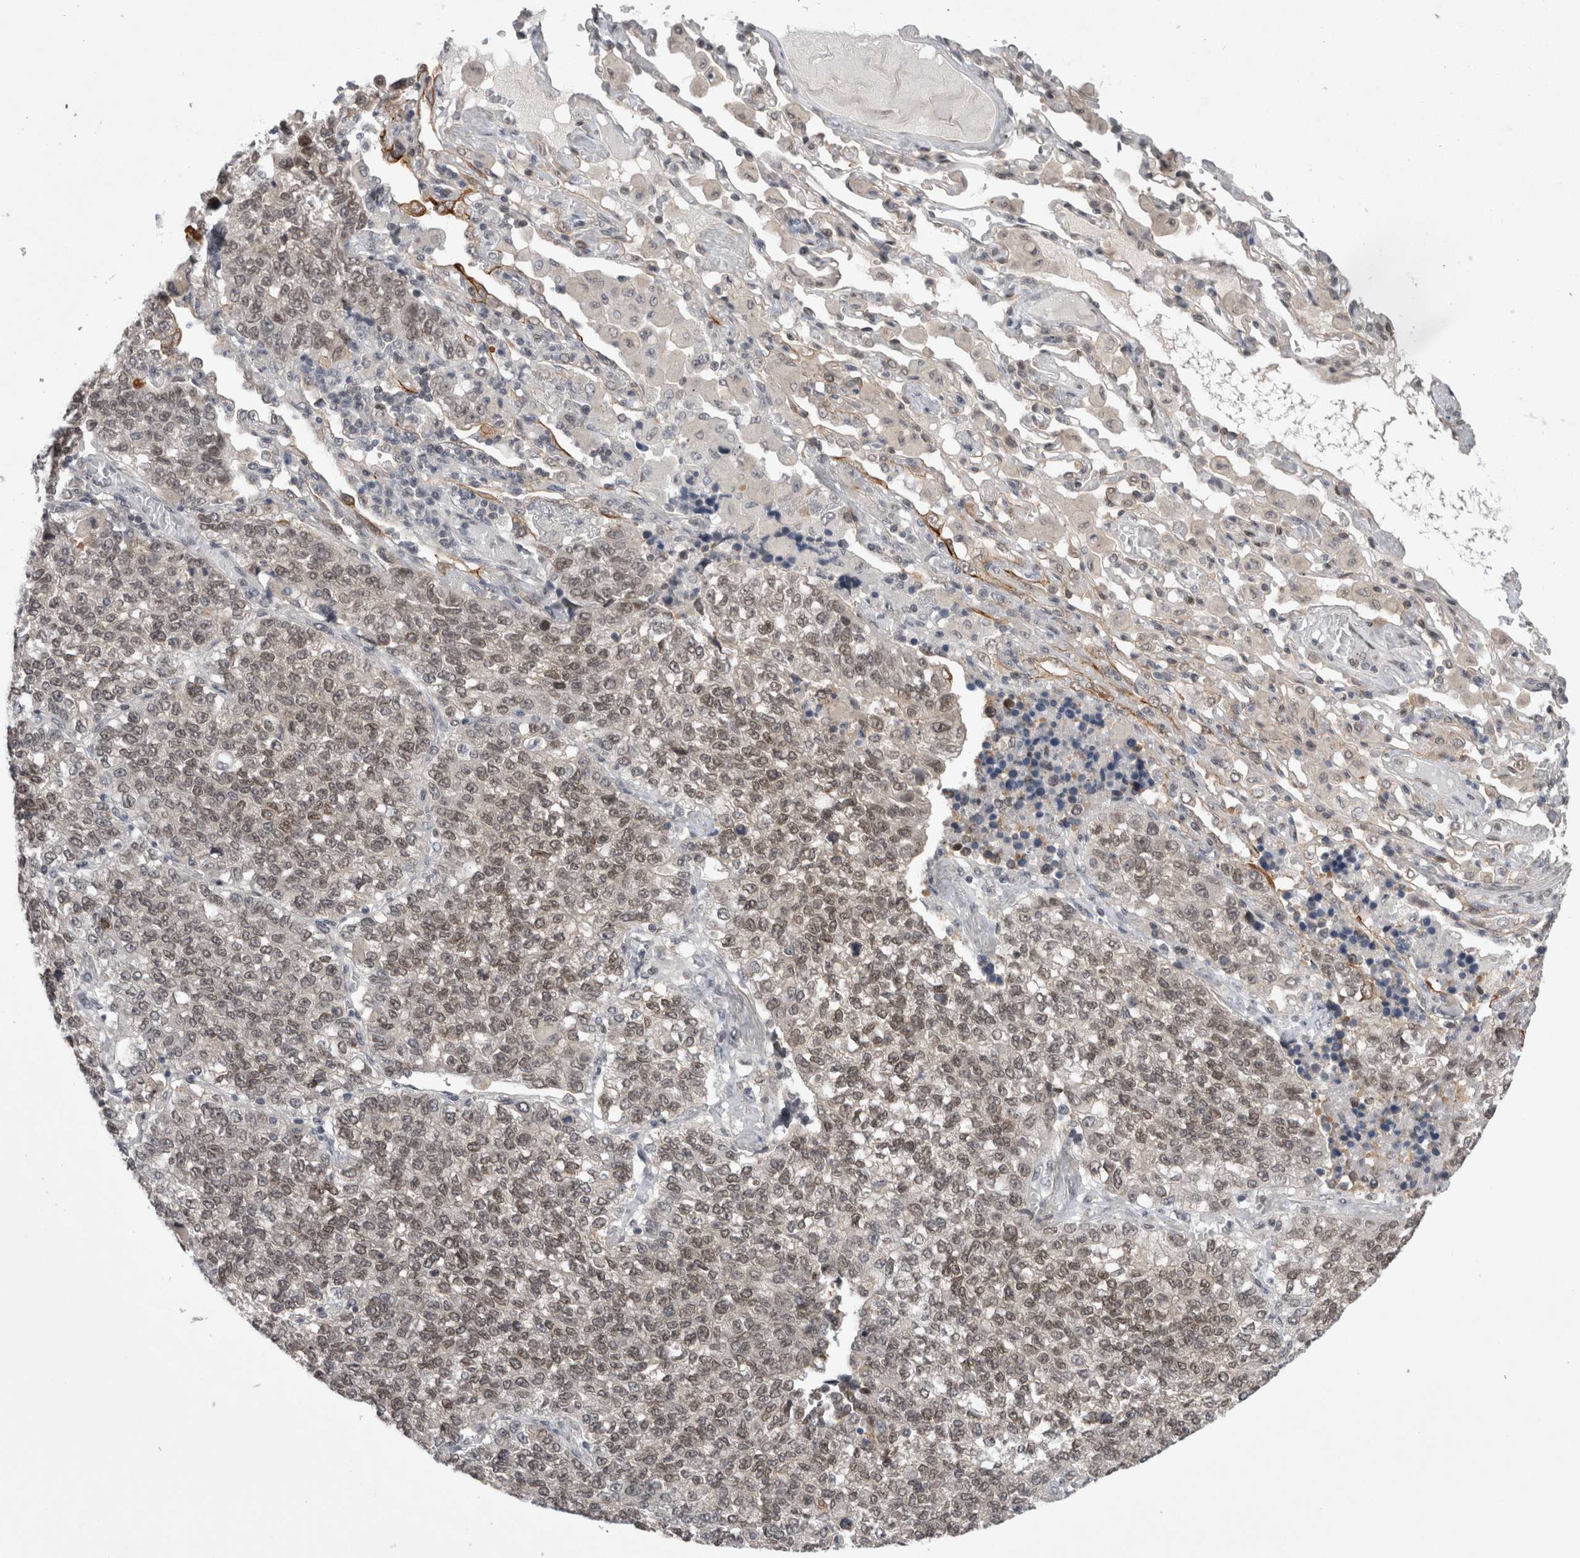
{"staining": {"intensity": "weak", "quantity": ">75%", "location": "nuclear"}, "tissue": "lung cancer", "cell_type": "Tumor cells", "image_type": "cancer", "snomed": [{"axis": "morphology", "description": "Adenocarcinoma, NOS"}, {"axis": "topography", "description": "Lung"}], "caption": "Immunohistochemistry staining of lung cancer (adenocarcinoma), which shows low levels of weak nuclear staining in approximately >75% of tumor cells indicating weak nuclear protein expression. The staining was performed using DAB (3,3'-diaminobenzidine) (brown) for protein detection and nuclei were counterstained in hematoxylin (blue).", "gene": "ZNF341", "patient": {"sex": "male", "age": 49}}